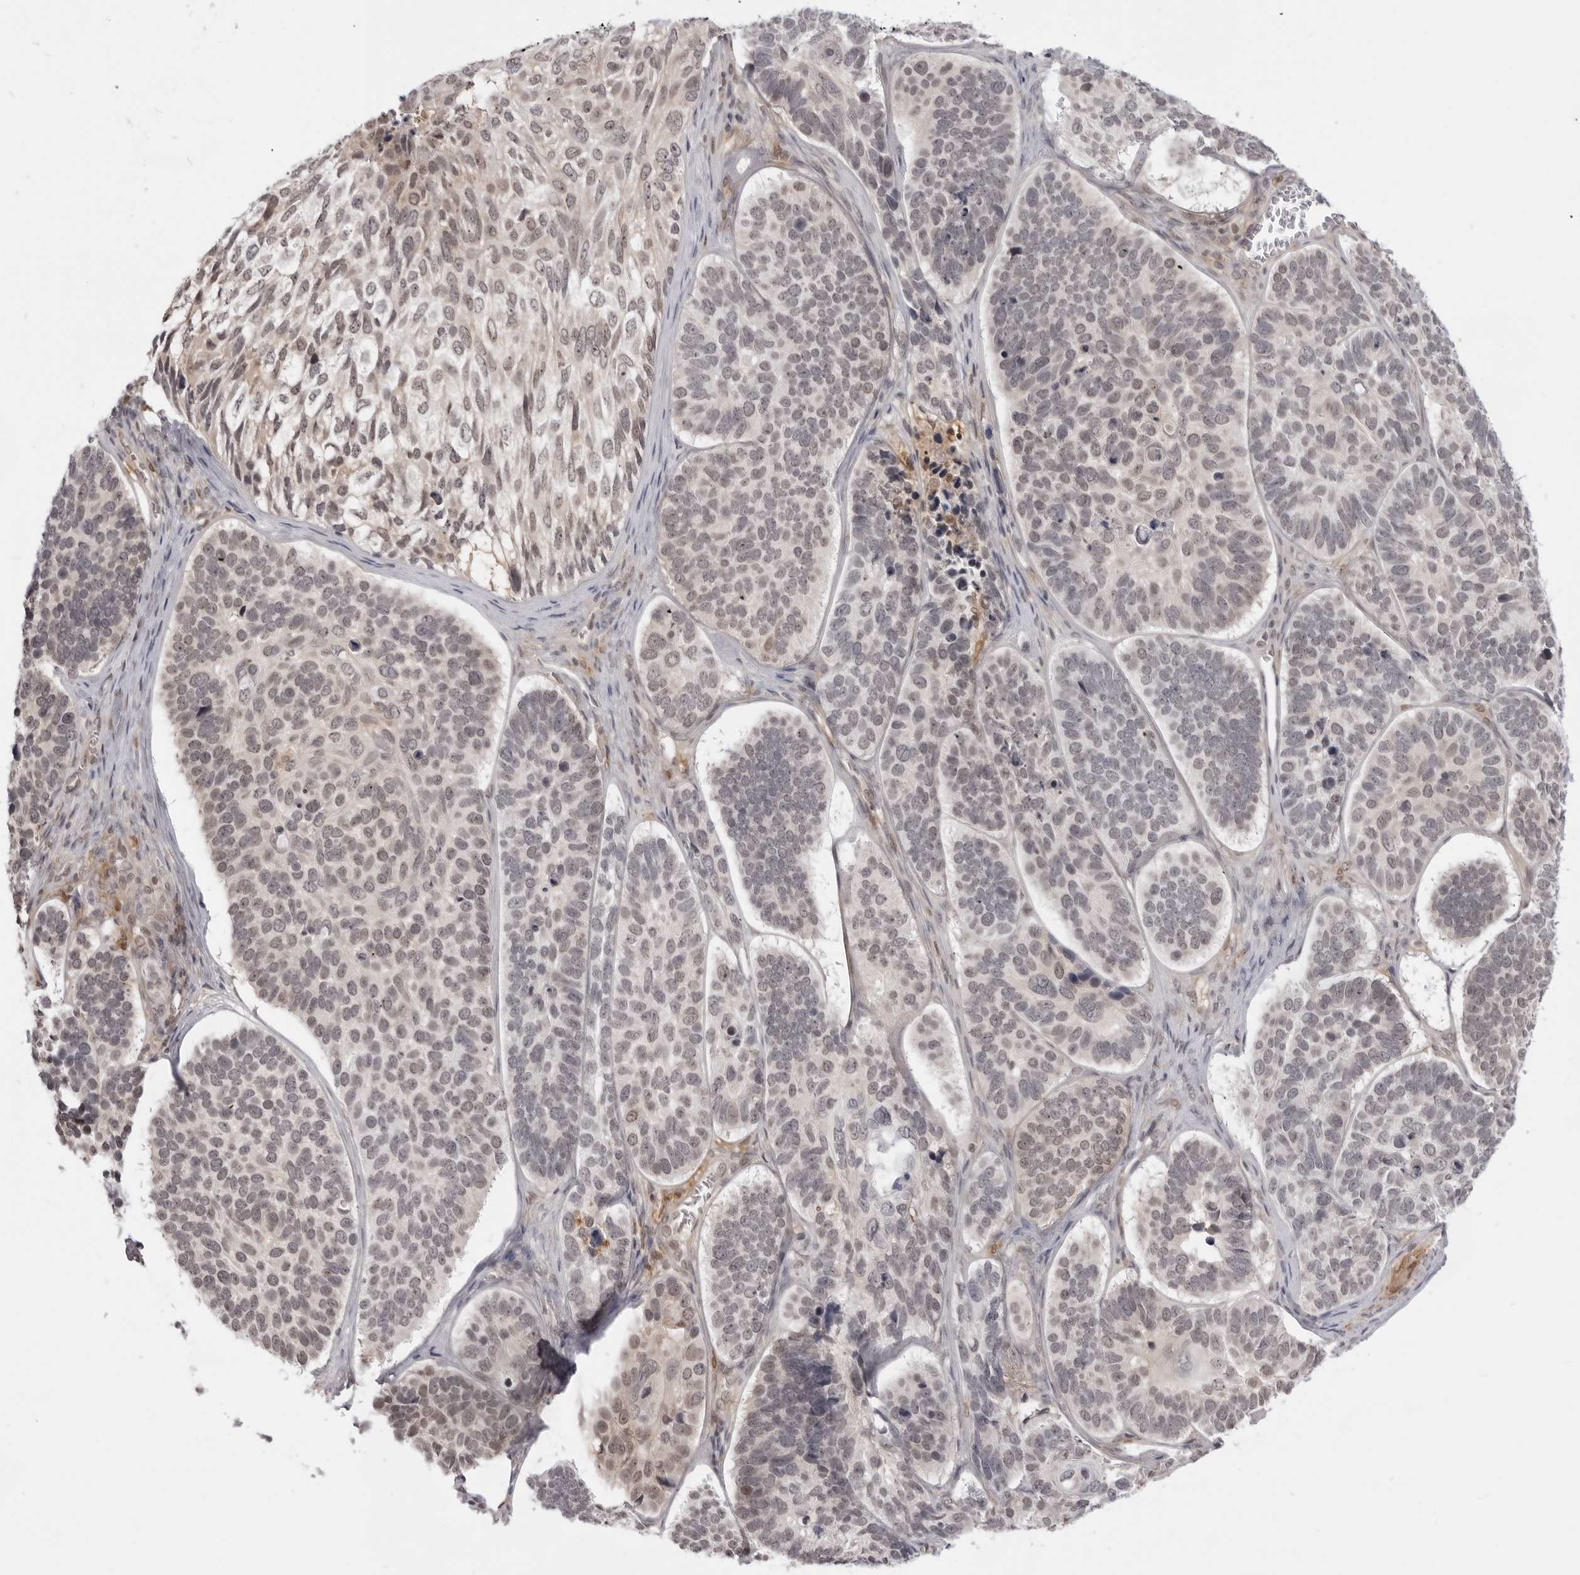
{"staining": {"intensity": "weak", "quantity": ">75%", "location": "nuclear"}, "tissue": "skin cancer", "cell_type": "Tumor cells", "image_type": "cancer", "snomed": [{"axis": "morphology", "description": "Basal cell carcinoma"}, {"axis": "topography", "description": "Skin"}], "caption": "Brown immunohistochemical staining in human skin basal cell carcinoma displays weak nuclear staining in about >75% of tumor cells.", "gene": "SRGAP2", "patient": {"sex": "male", "age": 62}}